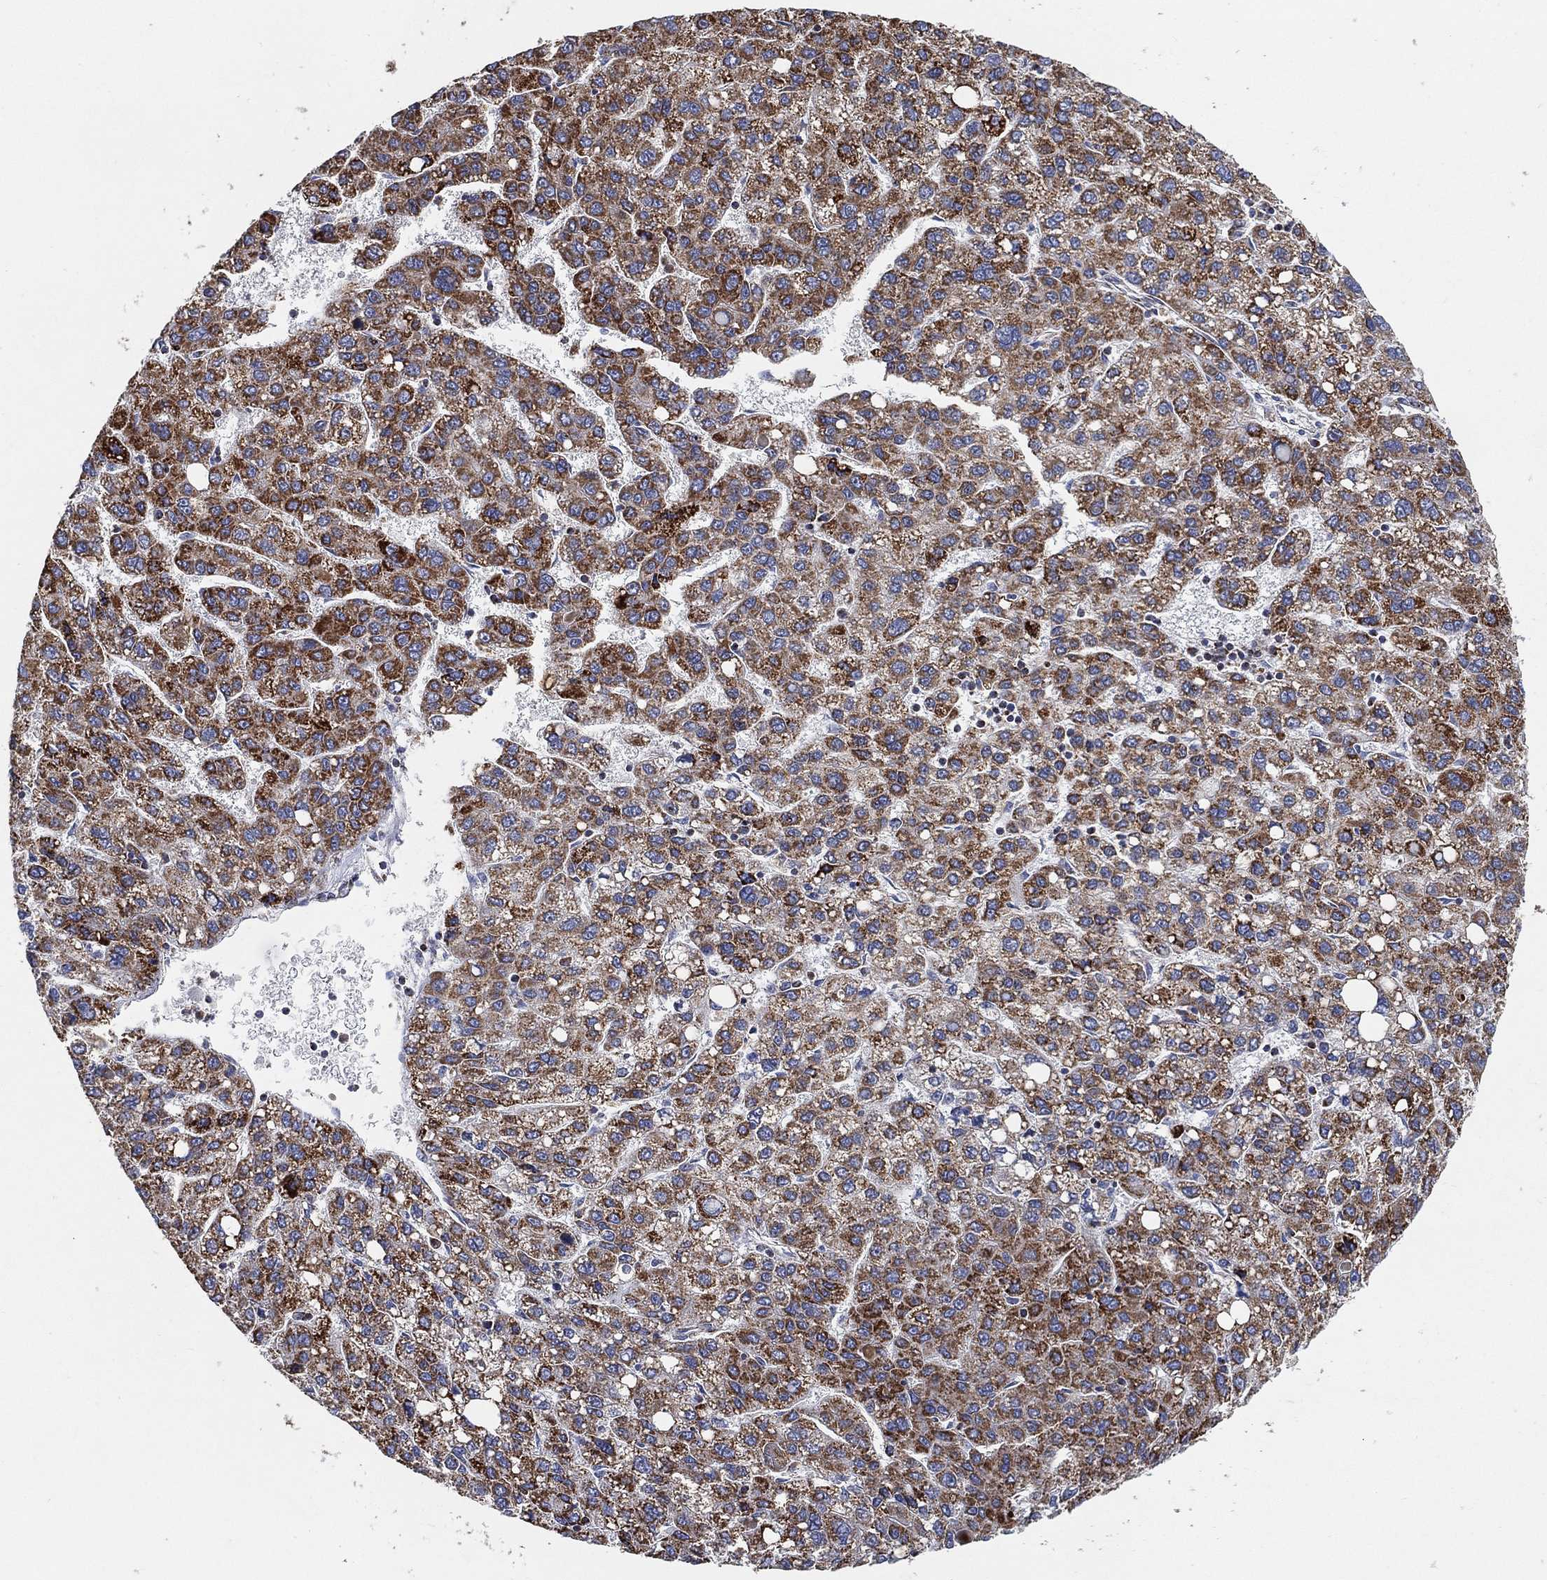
{"staining": {"intensity": "strong", "quantity": ">75%", "location": "cytoplasmic/membranous"}, "tissue": "liver cancer", "cell_type": "Tumor cells", "image_type": "cancer", "snomed": [{"axis": "morphology", "description": "Carcinoma, Hepatocellular, NOS"}, {"axis": "topography", "description": "Liver"}], "caption": "A micrograph of human liver hepatocellular carcinoma stained for a protein reveals strong cytoplasmic/membranous brown staining in tumor cells. Ihc stains the protein in brown and the nuclei are stained blue.", "gene": "GCAT", "patient": {"sex": "female", "age": 82}}